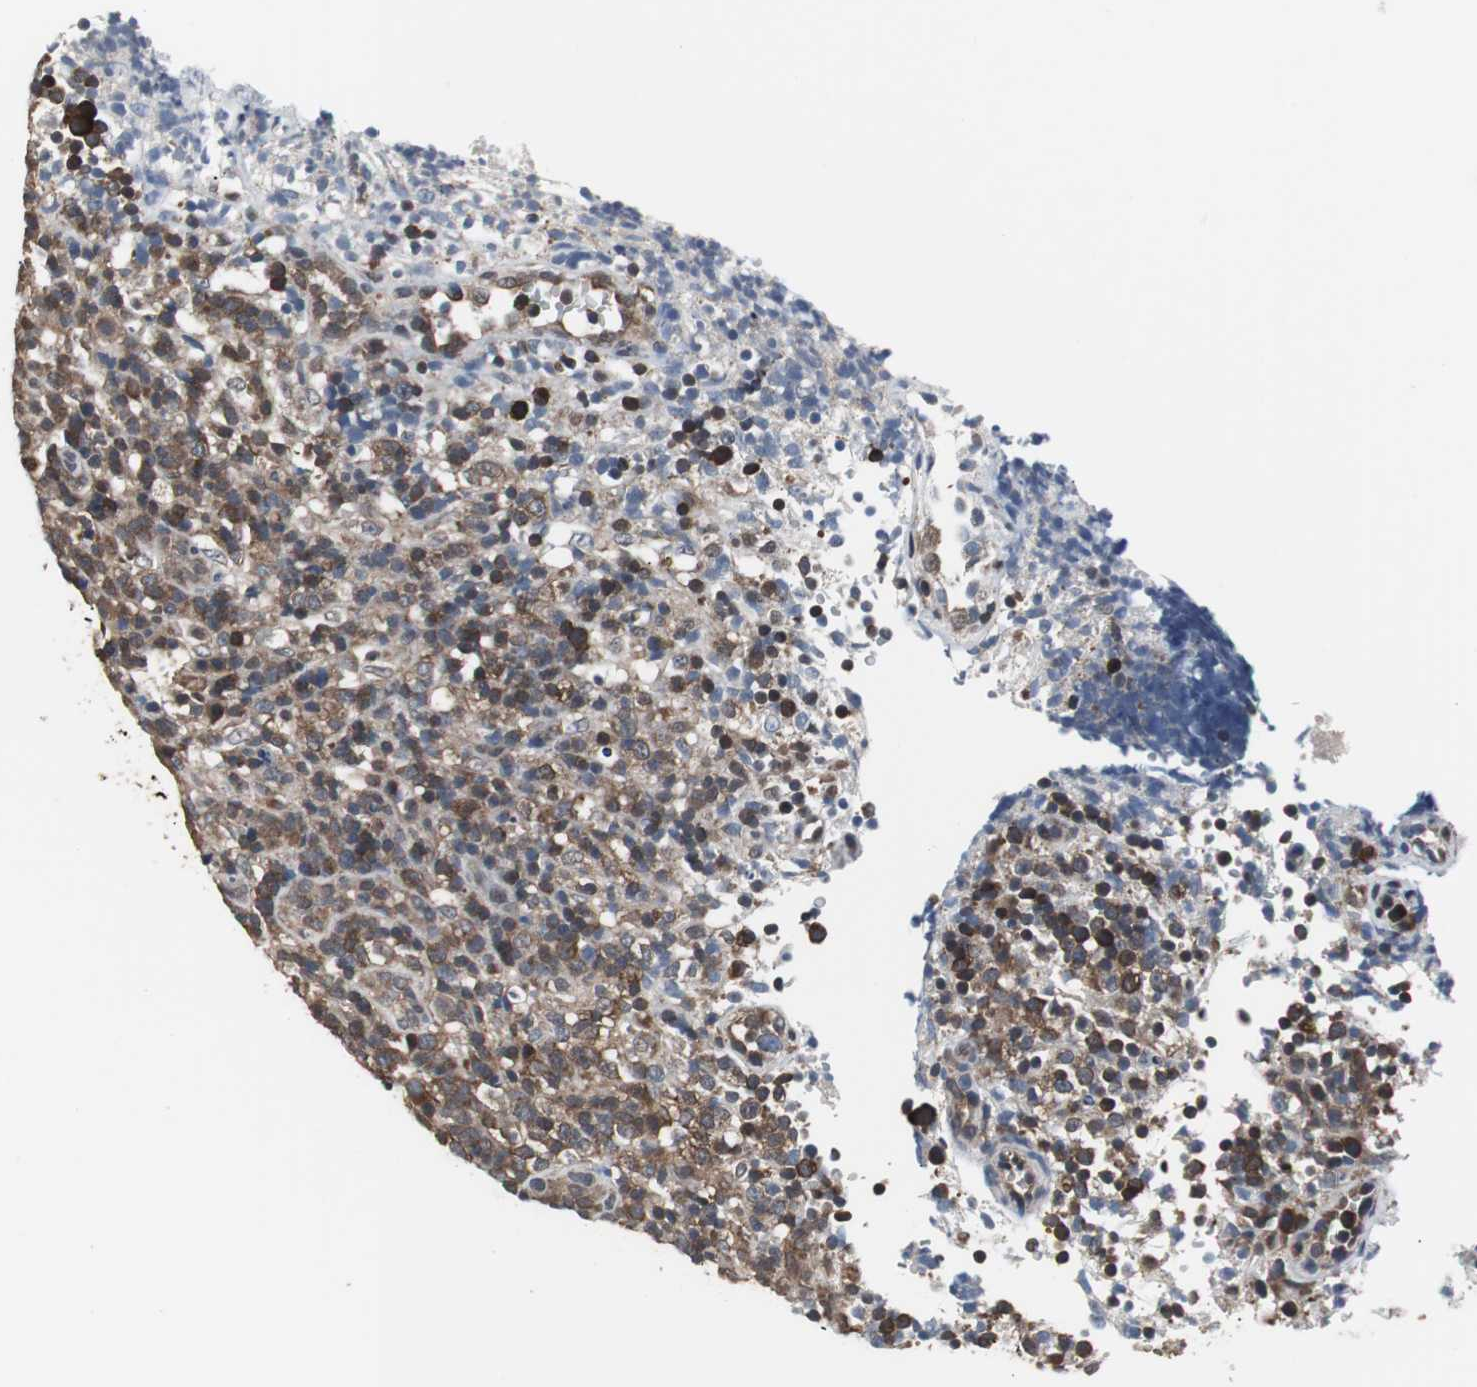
{"staining": {"intensity": "strong", "quantity": ">75%", "location": "cytoplasmic/membranous"}, "tissue": "lymphoma", "cell_type": "Tumor cells", "image_type": "cancer", "snomed": [{"axis": "morphology", "description": "Malignant lymphoma, non-Hodgkin's type, High grade"}, {"axis": "topography", "description": "Lymph node"}], "caption": "High-power microscopy captured an immunohistochemistry (IHC) image of high-grade malignant lymphoma, non-Hodgkin's type, revealing strong cytoplasmic/membranous staining in approximately >75% of tumor cells.", "gene": "ZSCAN22", "patient": {"sex": "female", "age": 76}}